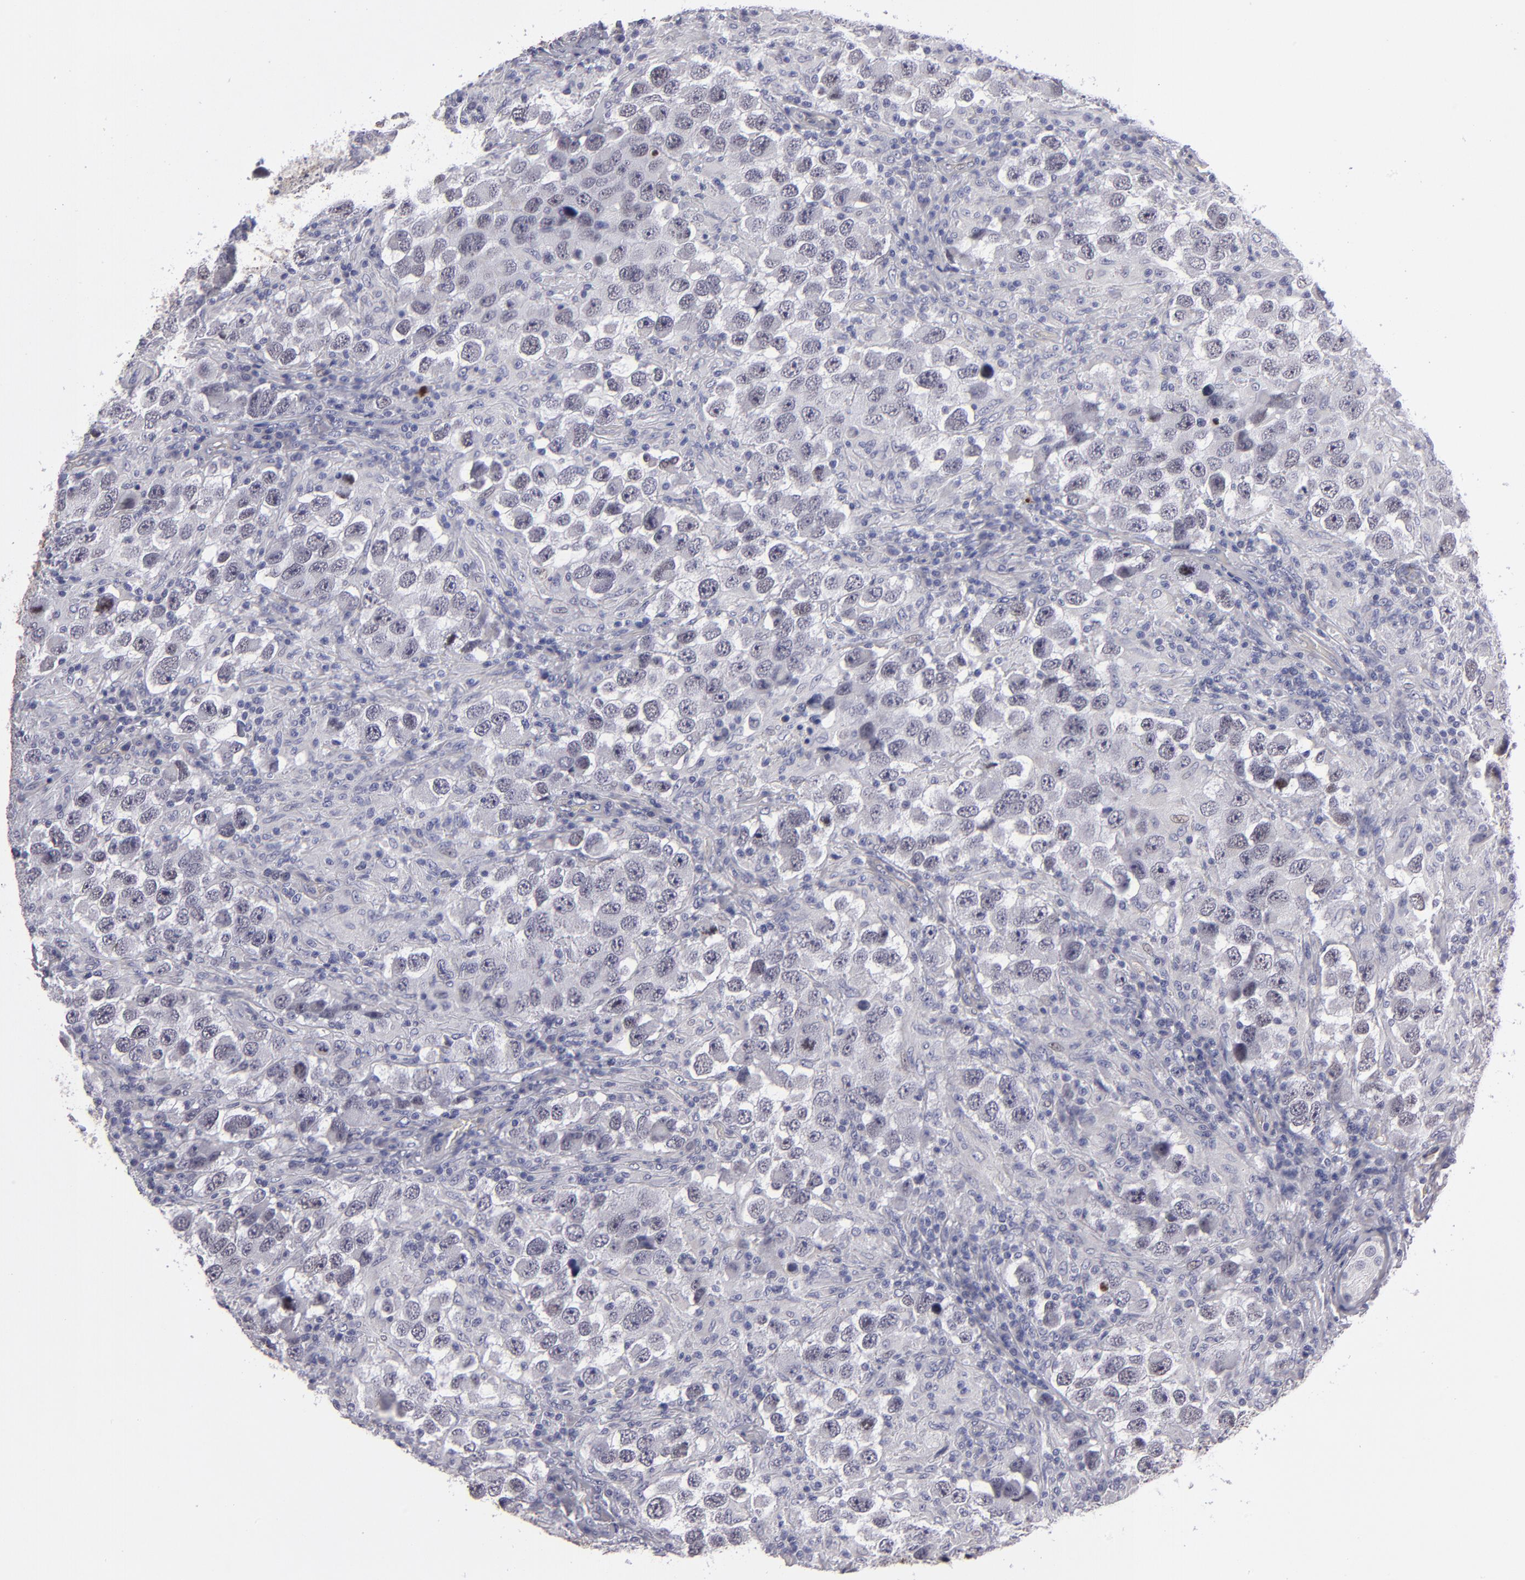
{"staining": {"intensity": "negative", "quantity": "none", "location": "none"}, "tissue": "testis cancer", "cell_type": "Tumor cells", "image_type": "cancer", "snomed": [{"axis": "morphology", "description": "Carcinoma, Embryonal, NOS"}, {"axis": "topography", "description": "Testis"}], "caption": "Embryonal carcinoma (testis) was stained to show a protein in brown. There is no significant expression in tumor cells. Brightfield microscopy of immunohistochemistry (IHC) stained with DAB (brown) and hematoxylin (blue), captured at high magnification.", "gene": "ZNF175", "patient": {"sex": "male", "age": 21}}